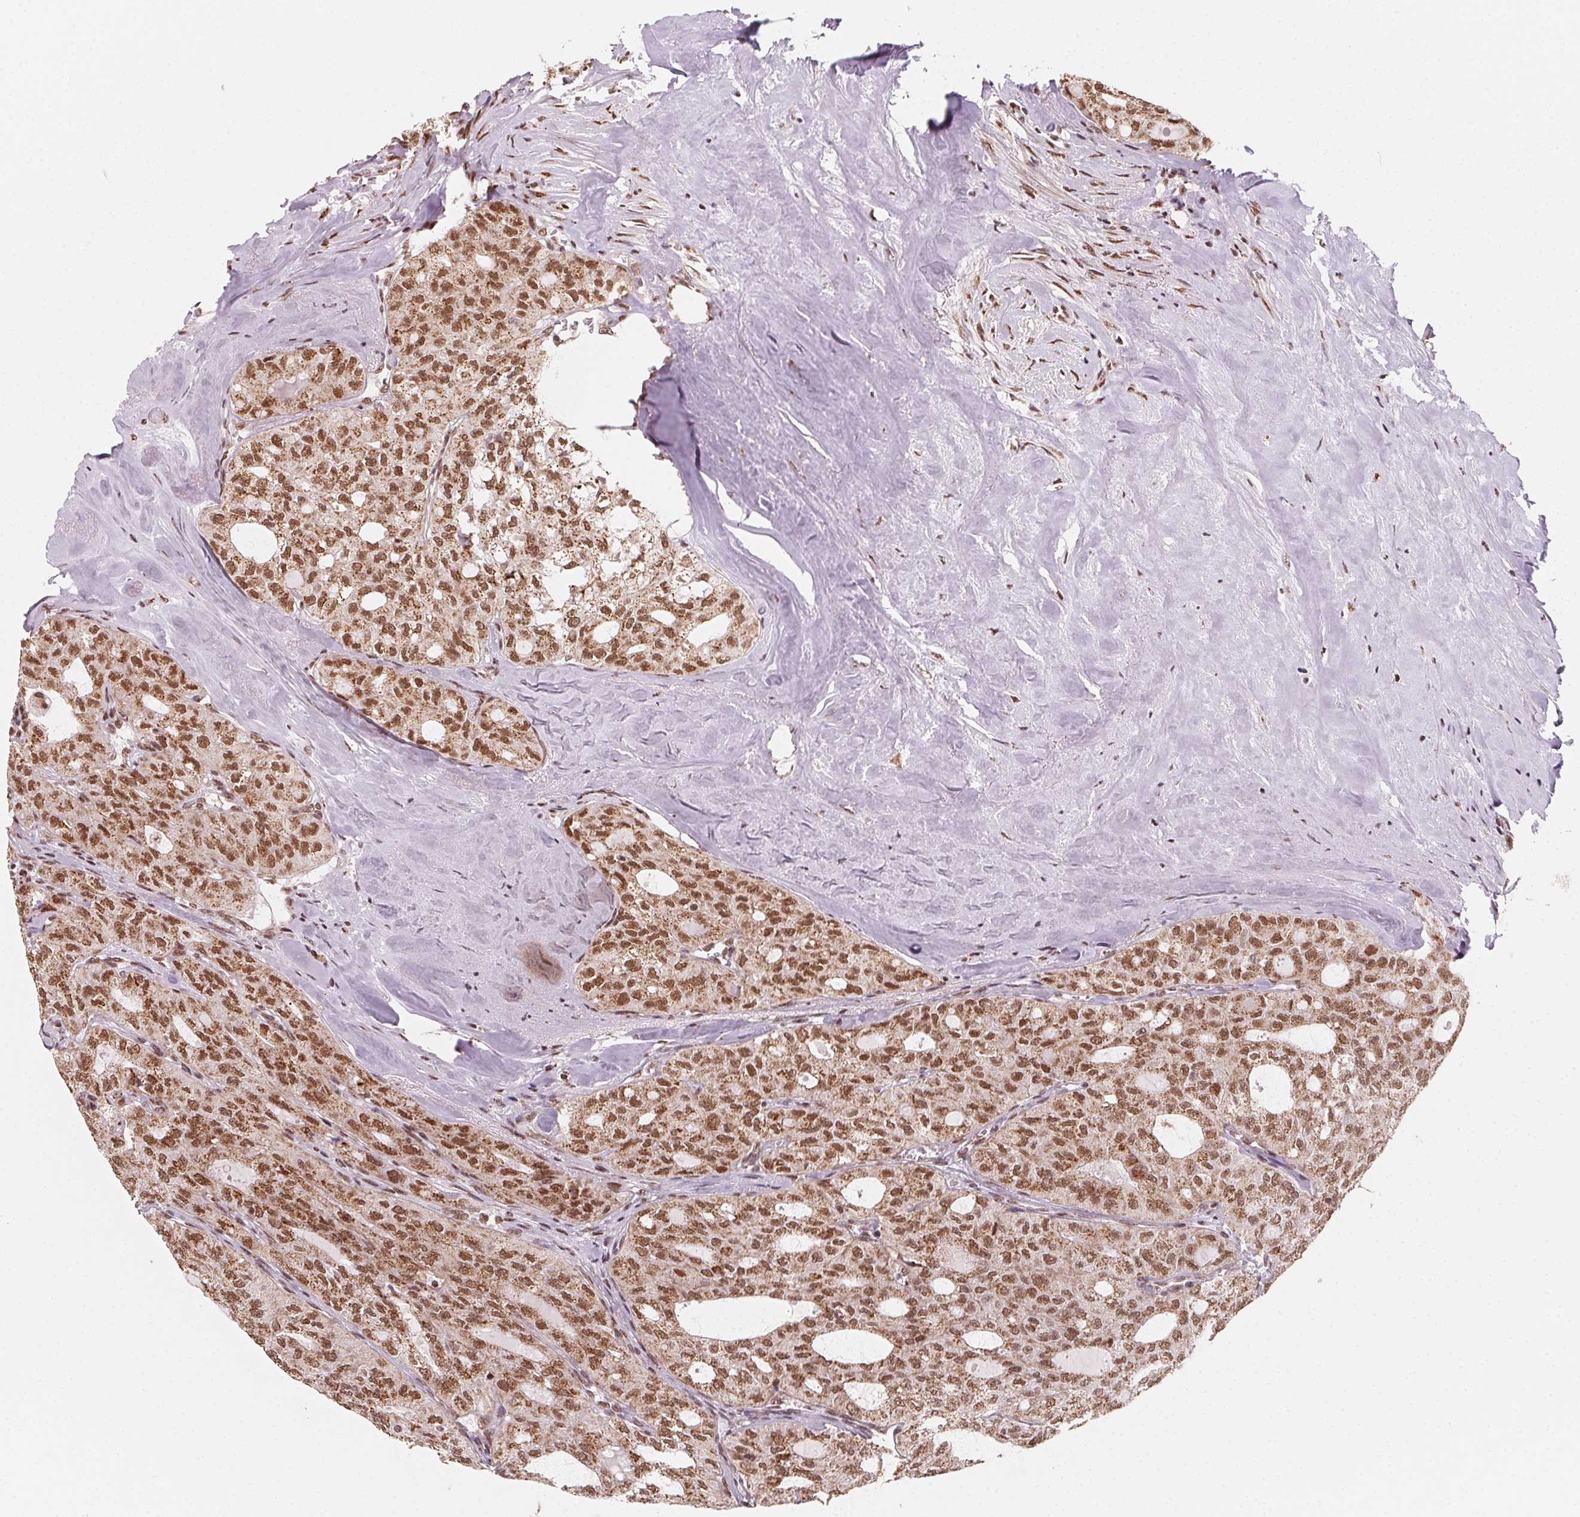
{"staining": {"intensity": "strong", "quantity": ">75%", "location": "cytoplasmic/membranous,nuclear"}, "tissue": "thyroid cancer", "cell_type": "Tumor cells", "image_type": "cancer", "snomed": [{"axis": "morphology", "description": "Follicular adenoma carcinoma, NOS"}, {"axis": "topography", "description": "Thyroid gland"}], "caption": "Thyroid cancer was stained to show a protein in brown. There is high levels of strong cytoplasmic/membranous and nuclear positivity in about >75% of tumor cells.", "gene": "TOPORS", "patient": {"sex": "male", "age": 75}}